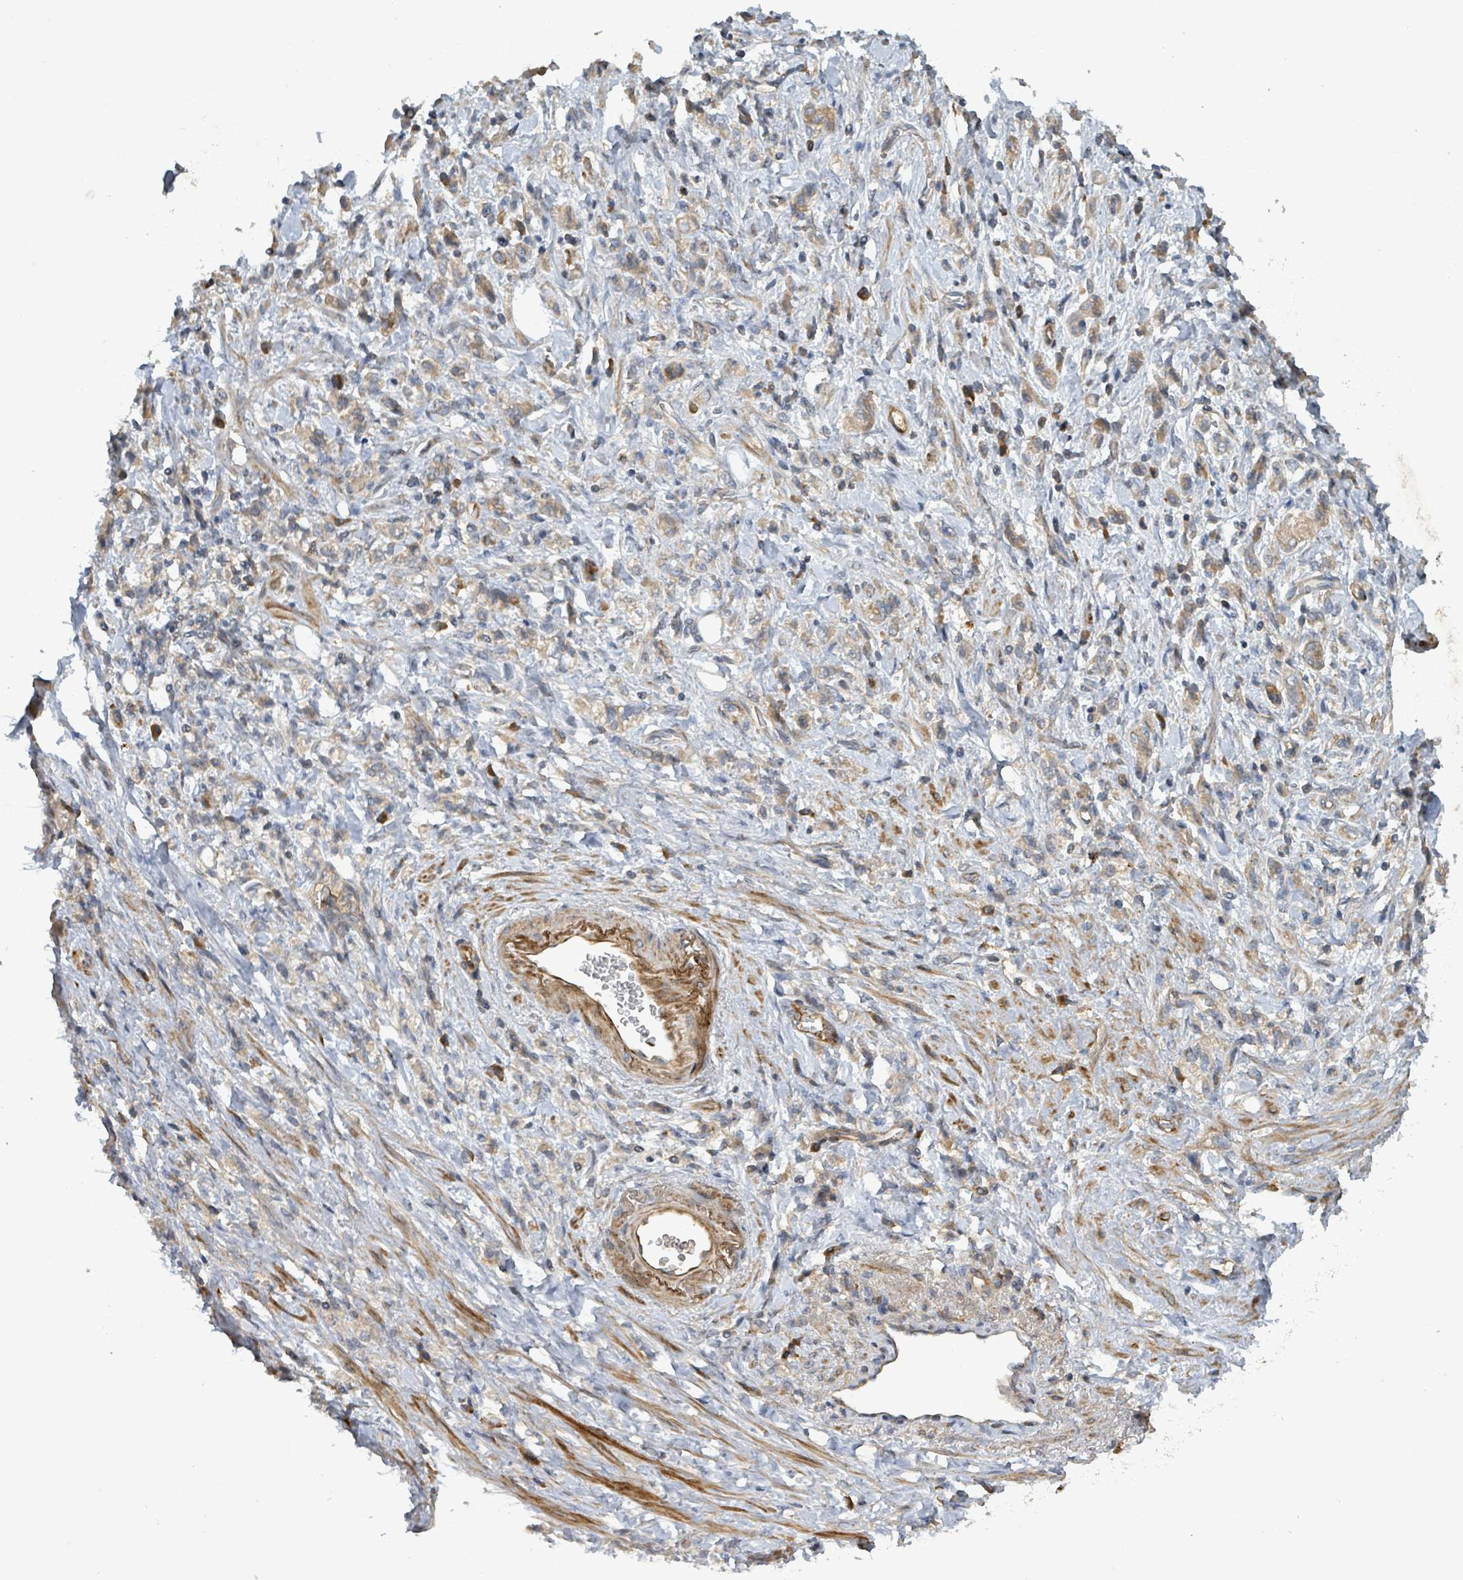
{"staining": {"intensity": "weak", "quantity": "<25%", "location": "cytoplasmic/membranous"}, "tissue": "stomach cancer", "cell_type": "Tumor cells", "image_type": "cancer", "snomed": [{"axis": "morphology", "description": "Adenocarcinoma, NOS"}, {"axis": "topography", "description": "Stomach"}], "caption": "DAB immunohistochemical staining of stomach adenocarcinoma displays no significant expression in tumor cells.", "gene": "STARD4", "patient": {"sex": "male", "age": 77}}